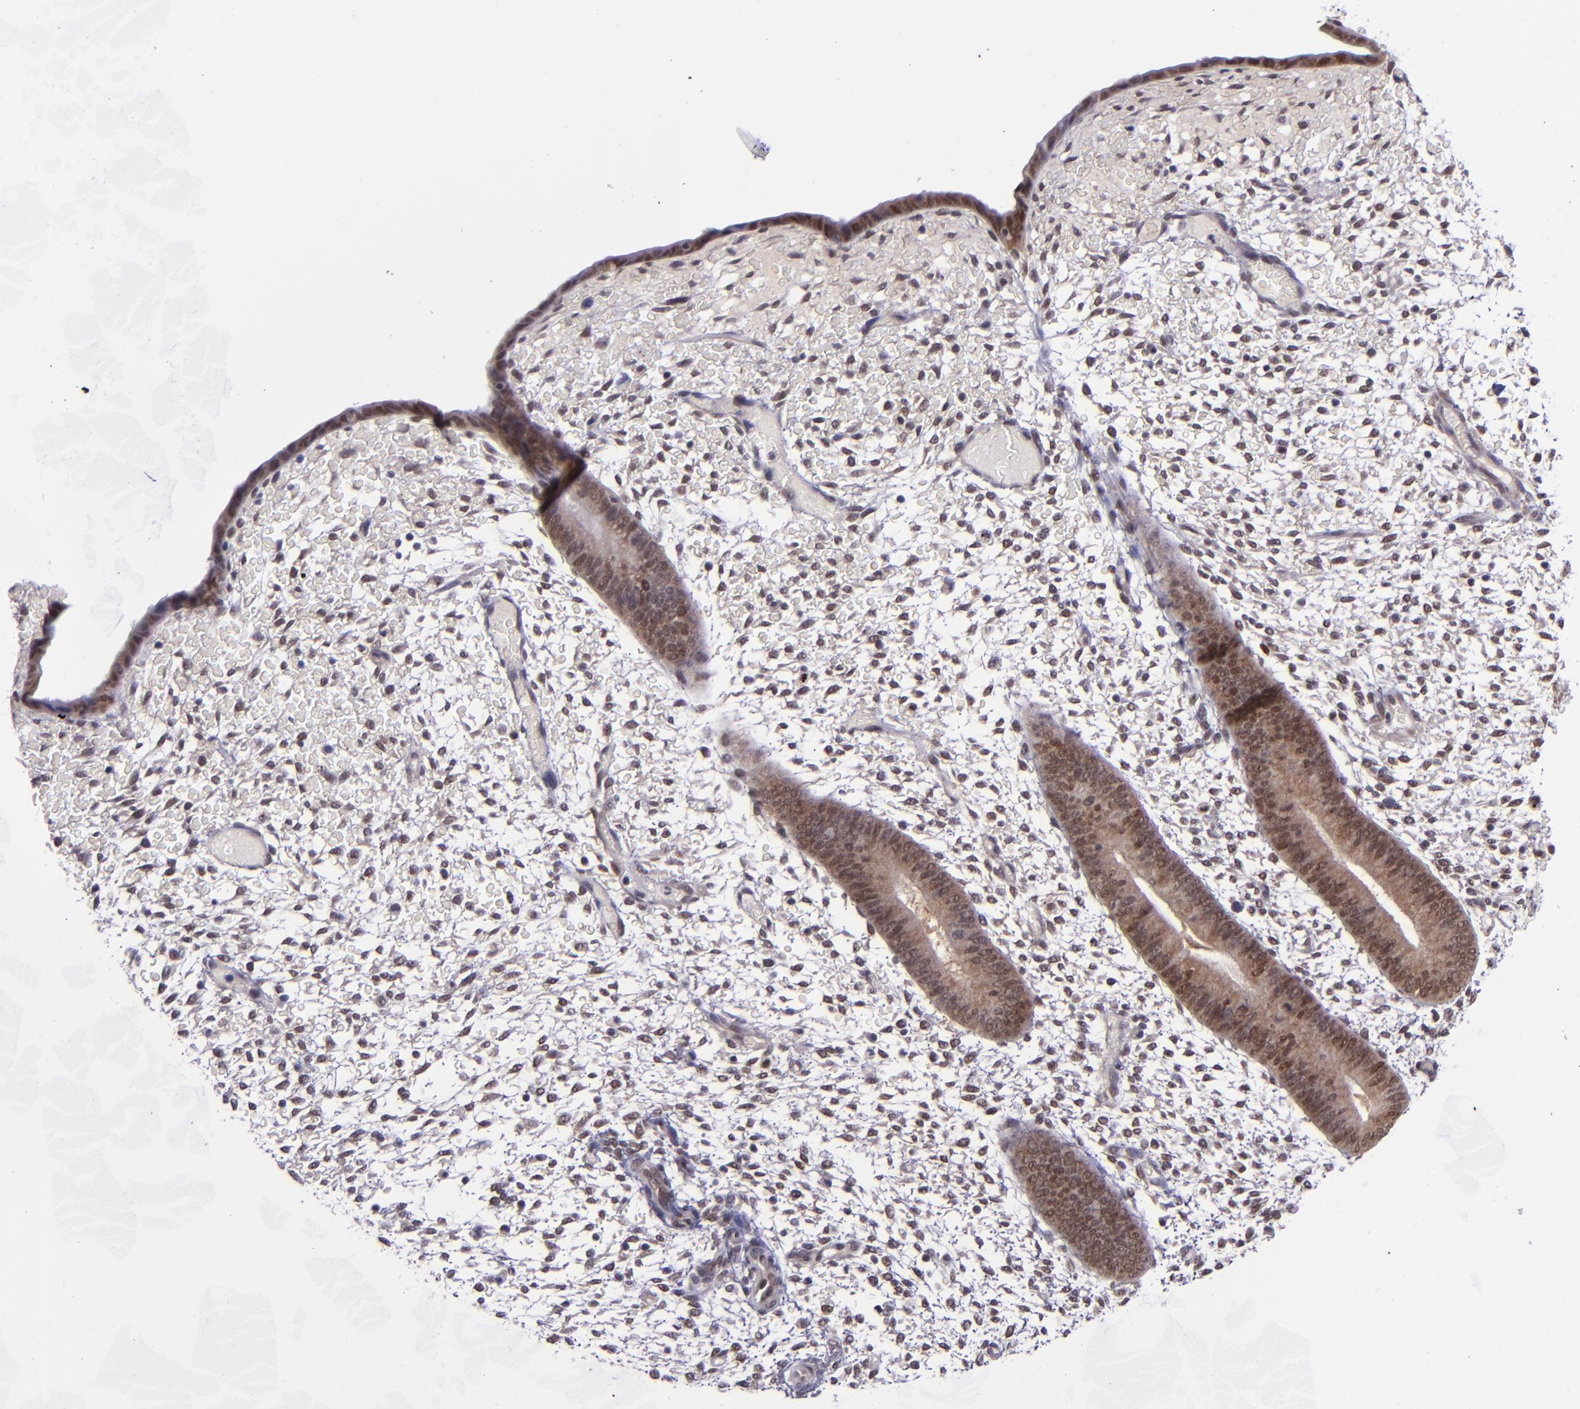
{"staining": {"intensity": "weak", "quantity": ">75%", "location": "nuclear"}, "tissue": "endometrium", "cell_type": "Cells in endometrial stroma", "image_type": "normal", "snomed": [{"axis": "morphology", "description": "Normal tissue, NOS"}, {"axis": "topography", "description": "Endometrium"}], "caption": "Weak nuclear staining is identified in approximately >75% of cells in endometrial stroma in normal endometrium.", "gene": "BAG1", "patient": {"sex": "female", "age": 42}}